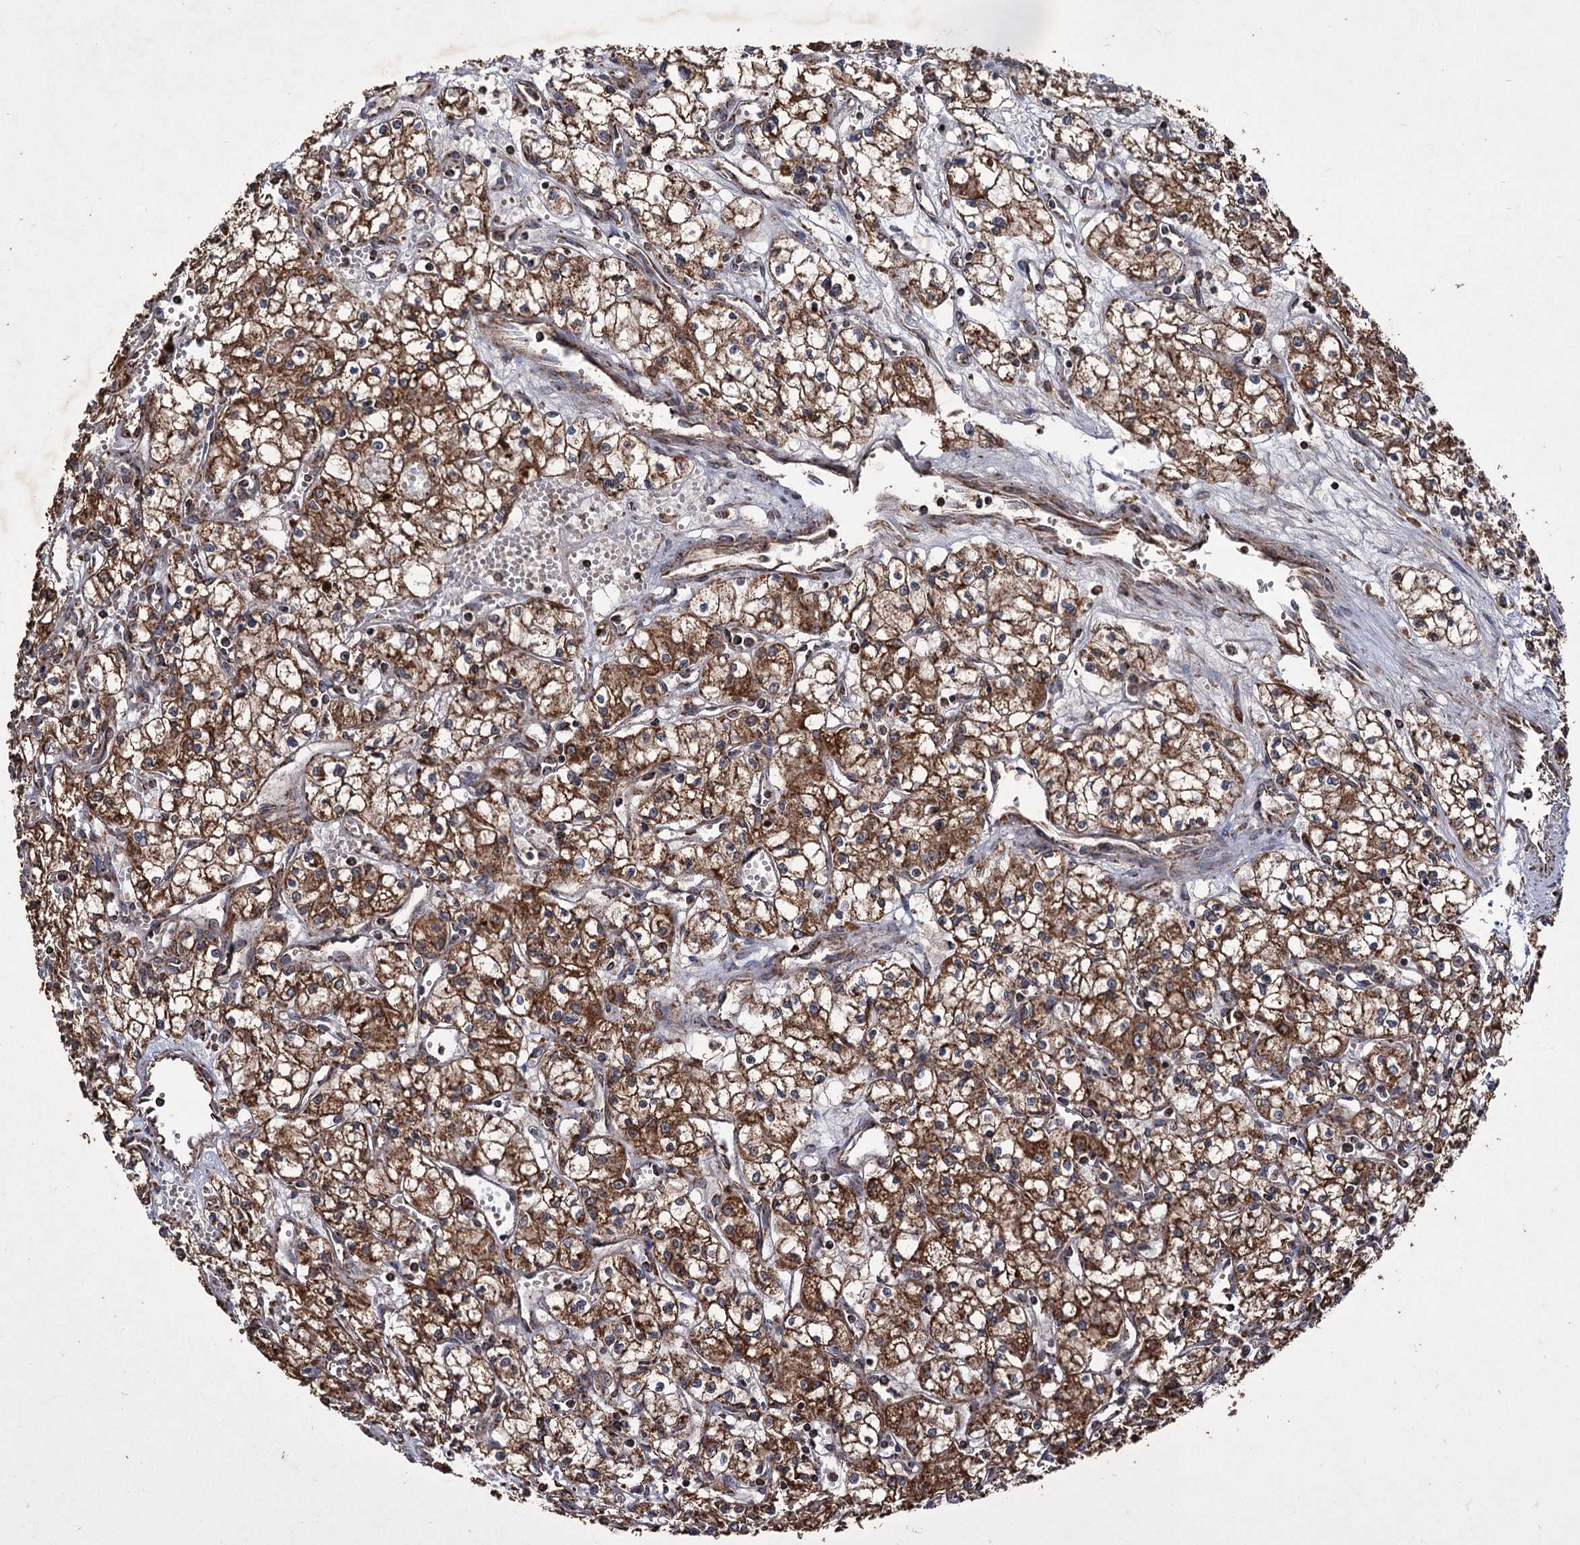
{"staining": {"intensity": "moderate", "quantity": ">75%", "location": "cytoplasmic/membranous"}, "tissue": "renal cancer", "cell_type": "Tumor cells", "image_type": "cancer", "snomed": [{"axis": "morphology", "description": "Adenocarcinoma, NOS"}, {"axis": "topography", "description": "Kidney"}], "caption": "Protein staining of renal cancer tissue shows moderate cytoplasmic/membranous staining in approximately >75% of tumor cells.", "gene": "IPO4", "patient": {"sex": "male", "age": 59}}